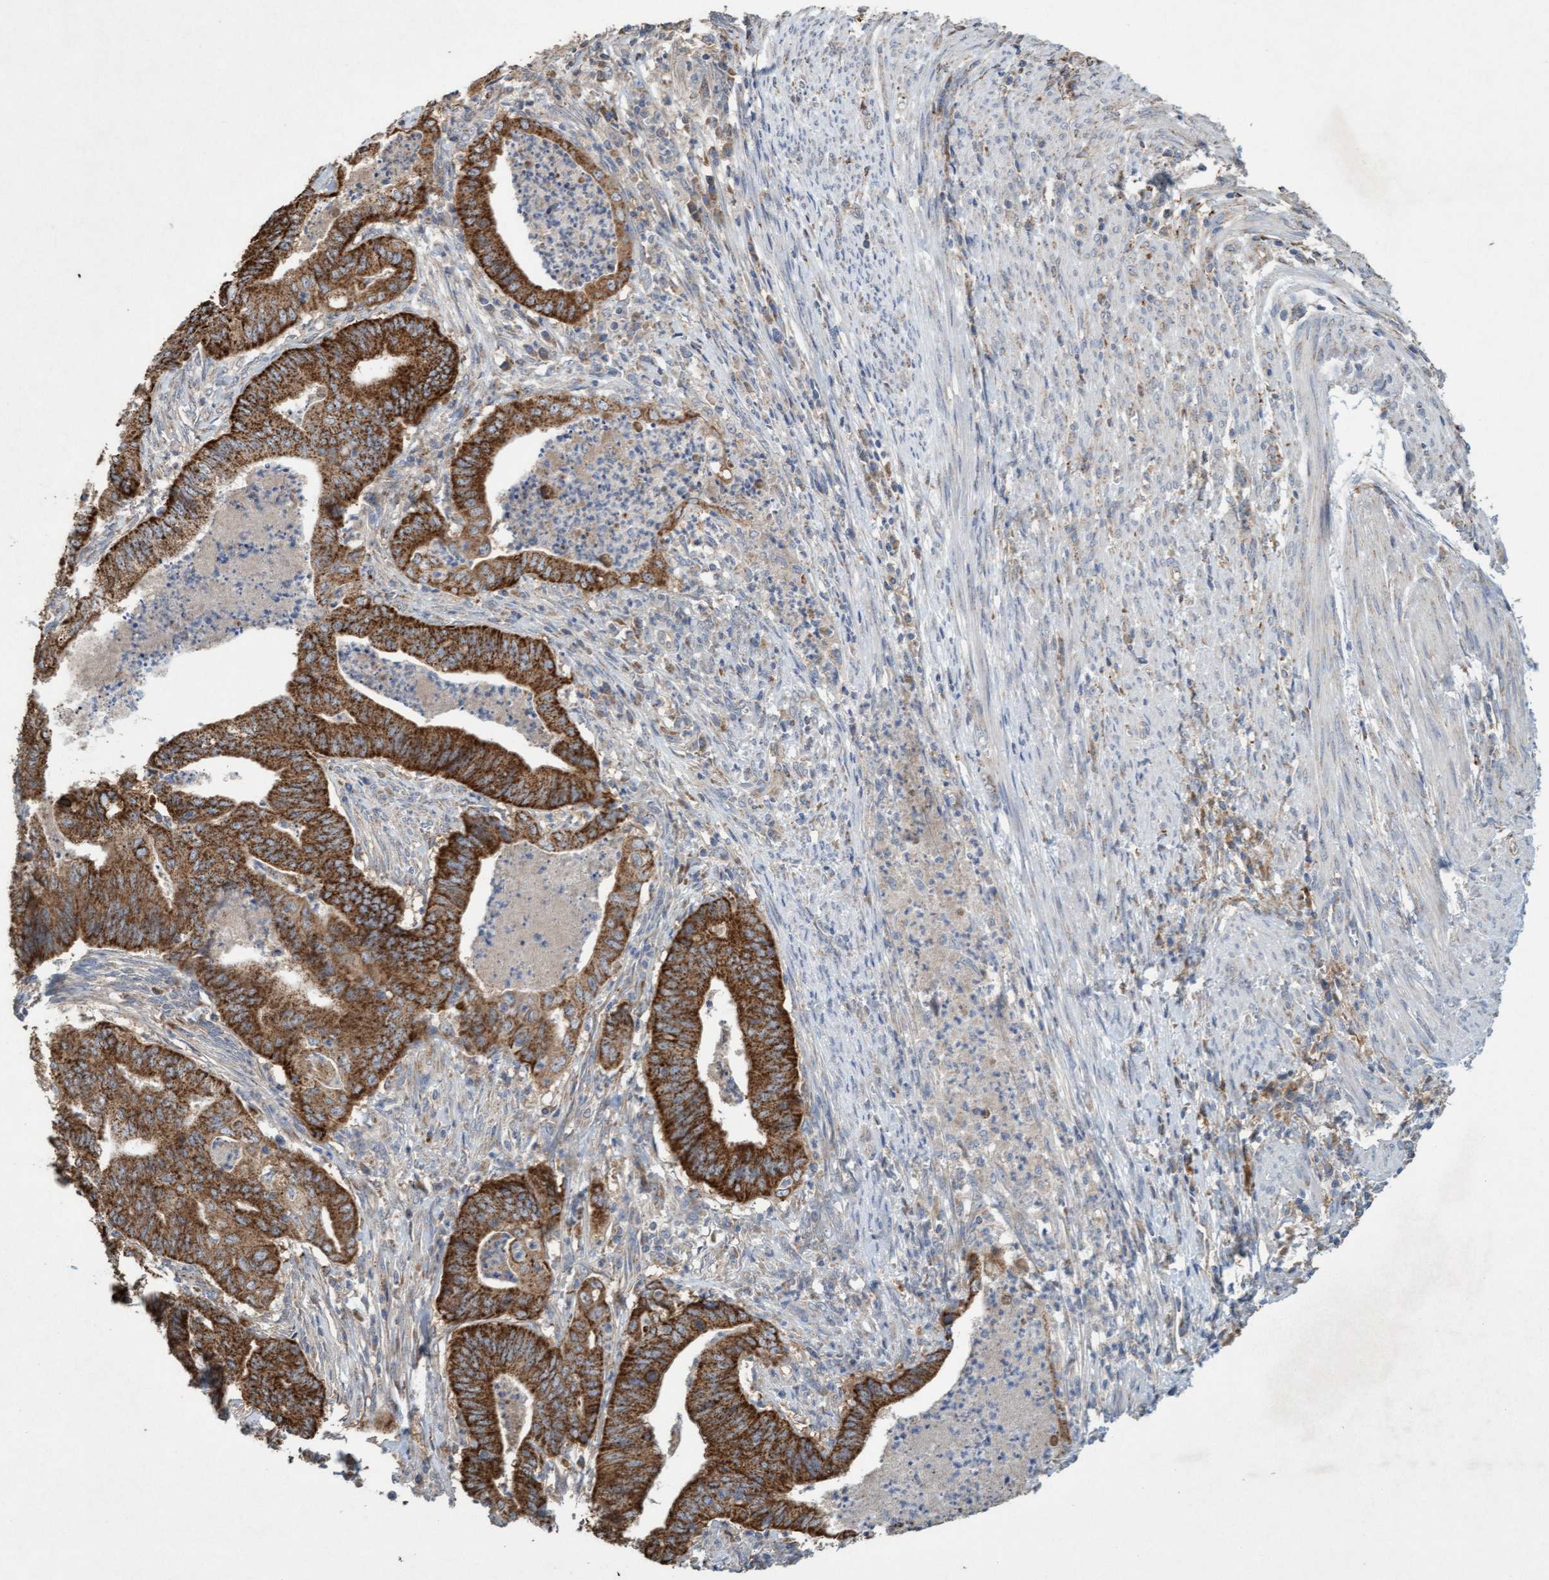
{"staining": {"intensity": "strong", "quantity": ">75%", "location": "cytoplasmic/membranous"}, "tissue": "endometrial cancer", "cell_type": "Tumor cells", "image_type": "cancer", "snomed": [{"axis": "morphology", "description": "Polyp, NOS"}, {"axis": "morphology", "description": "Adenocarcinoma, NOS"}, {"axis": "morphology", "description": "Adenoma, NOS"}, {"axis": "topography", "description": "Endometrium"}], "caption": "A high-resolution histopathology image shows immunohistochemistry staining of endometrial cancer, which reveals strong cytoplasmic/membranous positivity in approximately >75% of tumor cells.", "gene": "ATPAF2", "patient": {"sex": "female", "age": 79}}